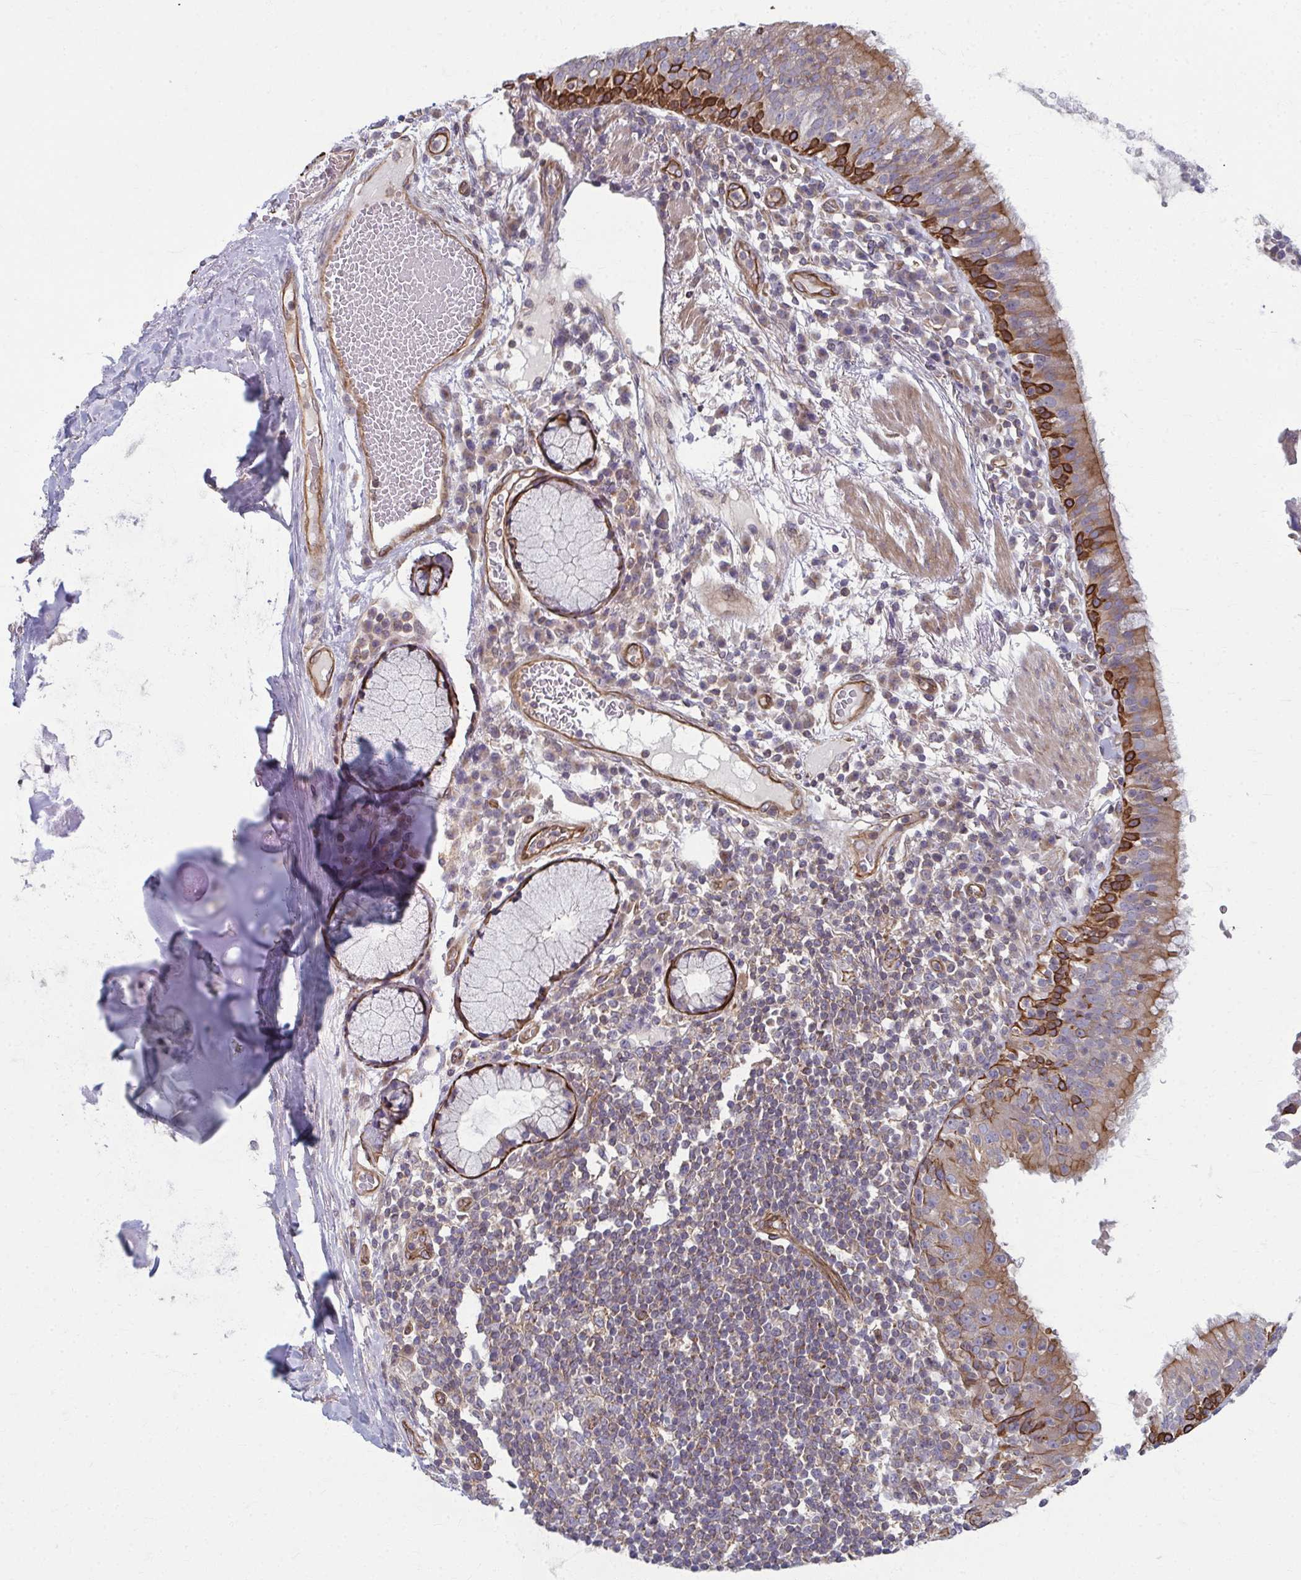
{"staining": {"intensity": "strong", "quantity": "25%-75%", "location": "cytoplasmic/membranous"}, "tissue": "bronchus", "cell_type": "Respiratory epithelial cells", "image_type": "normal", "snomed": [{"axis": "morphology", "description": "Normal tissue, NOS"}, {"axis": "topography", "description": "Cartilage tissue"}, {"axis": "topography", "description": "Bronchus"}], "caption": "The histopathology image exhibits staining of unremarkable bronchus, revealing strong cytoplasmic/membranous protein expression (brown color) within respiratory epithelial cells.", "gene": "EID2B", "patient": {"sex": "male", "age": 56}}